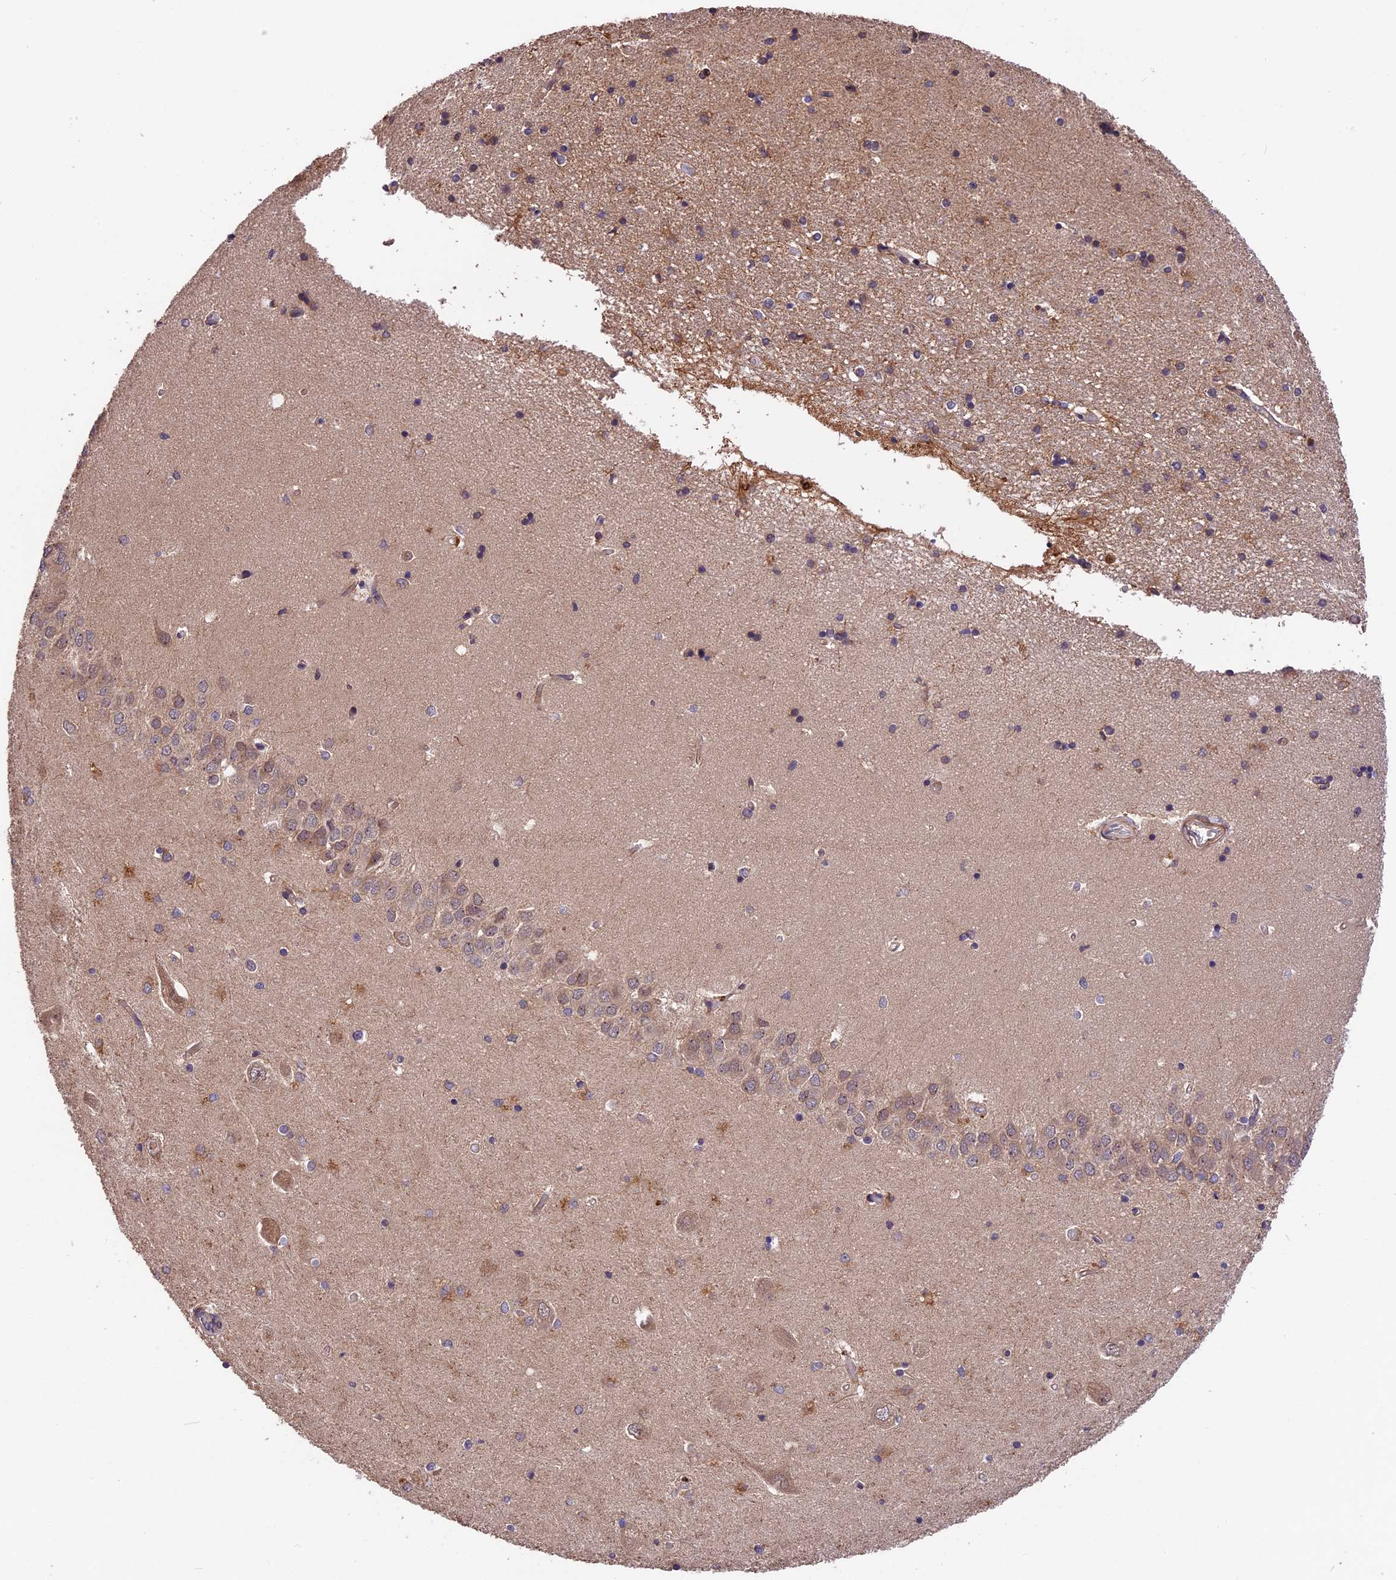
{"staining": {"intensity": "weak", "quantity": "<25%", "location": "cytoplasmic/membranous"}, "tissue": "hippocampus", "cell_type": "Glial cells", "image_type": "normal", "snomed": [{"axis": "morphology", "description": "Normal tissue, NOS"}, {"axis": "topography", "description": "Hippocampus"}], "caption": "Protein analysis of normal hippocampus demonstrates no significant staining in glial cells.", "gene": "ESCO1", "patient": {"sex": "male", "age": 45}}